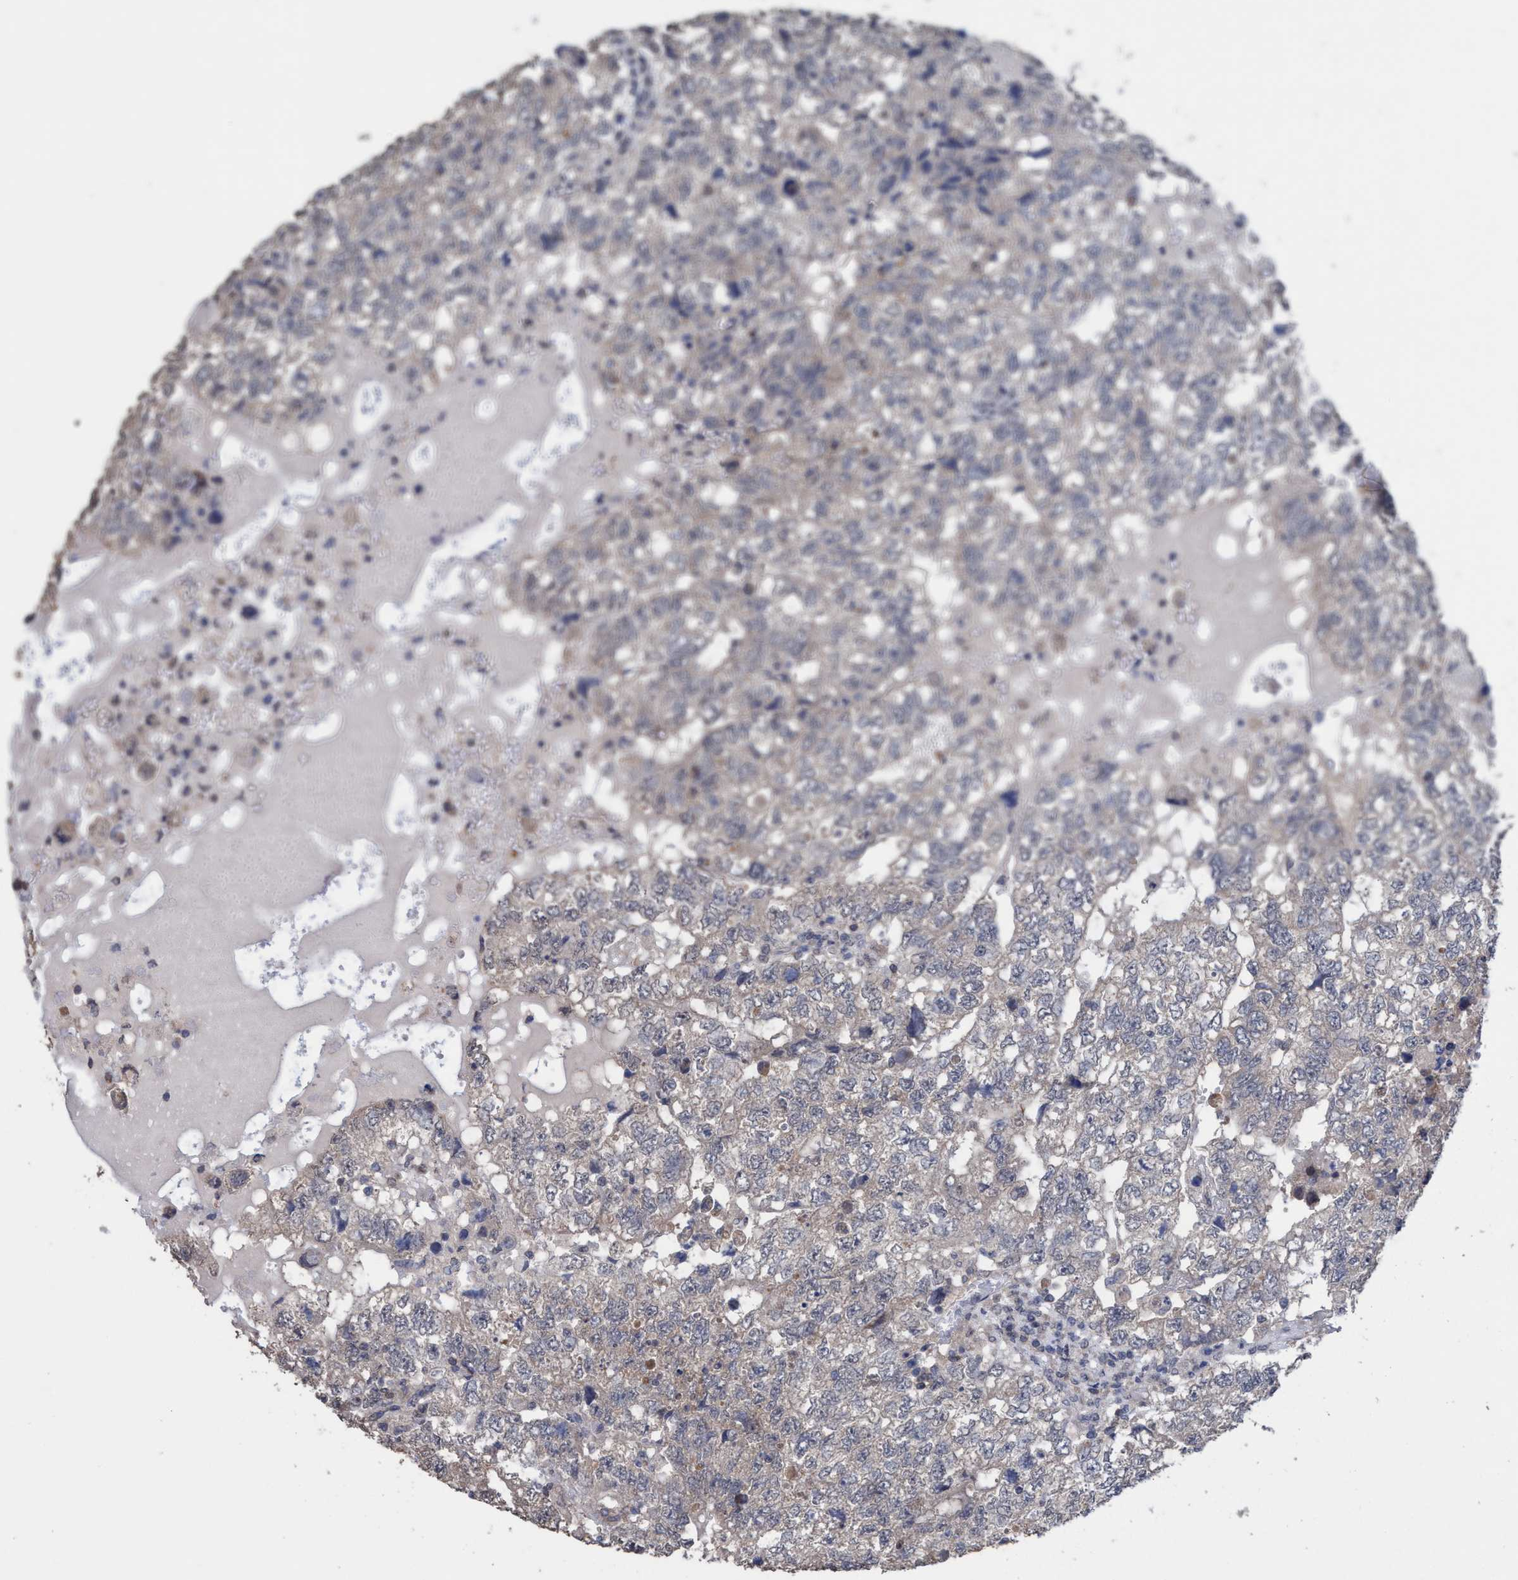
{"staining": {"intensity": "negative", "quantity": "none", "location": "none"}, "tissue": "testis cancer", "cell_type": "Tumor cells", "image_type": "cancer", "snomed": [{"axis": "morphology", "description": "Carcinoma, Embryonal, NOS"}, {"axis": "topography", "description": "Testis"}], "caption": "DAB (3,3'-diaminobenzidine) immunohistochemical staining of human testis cancer (embryonal carcinoma) reveals no significant staining in tumor cells.", "gene": "GLOD4", "patient": {"sex": "male", "age": 36}}